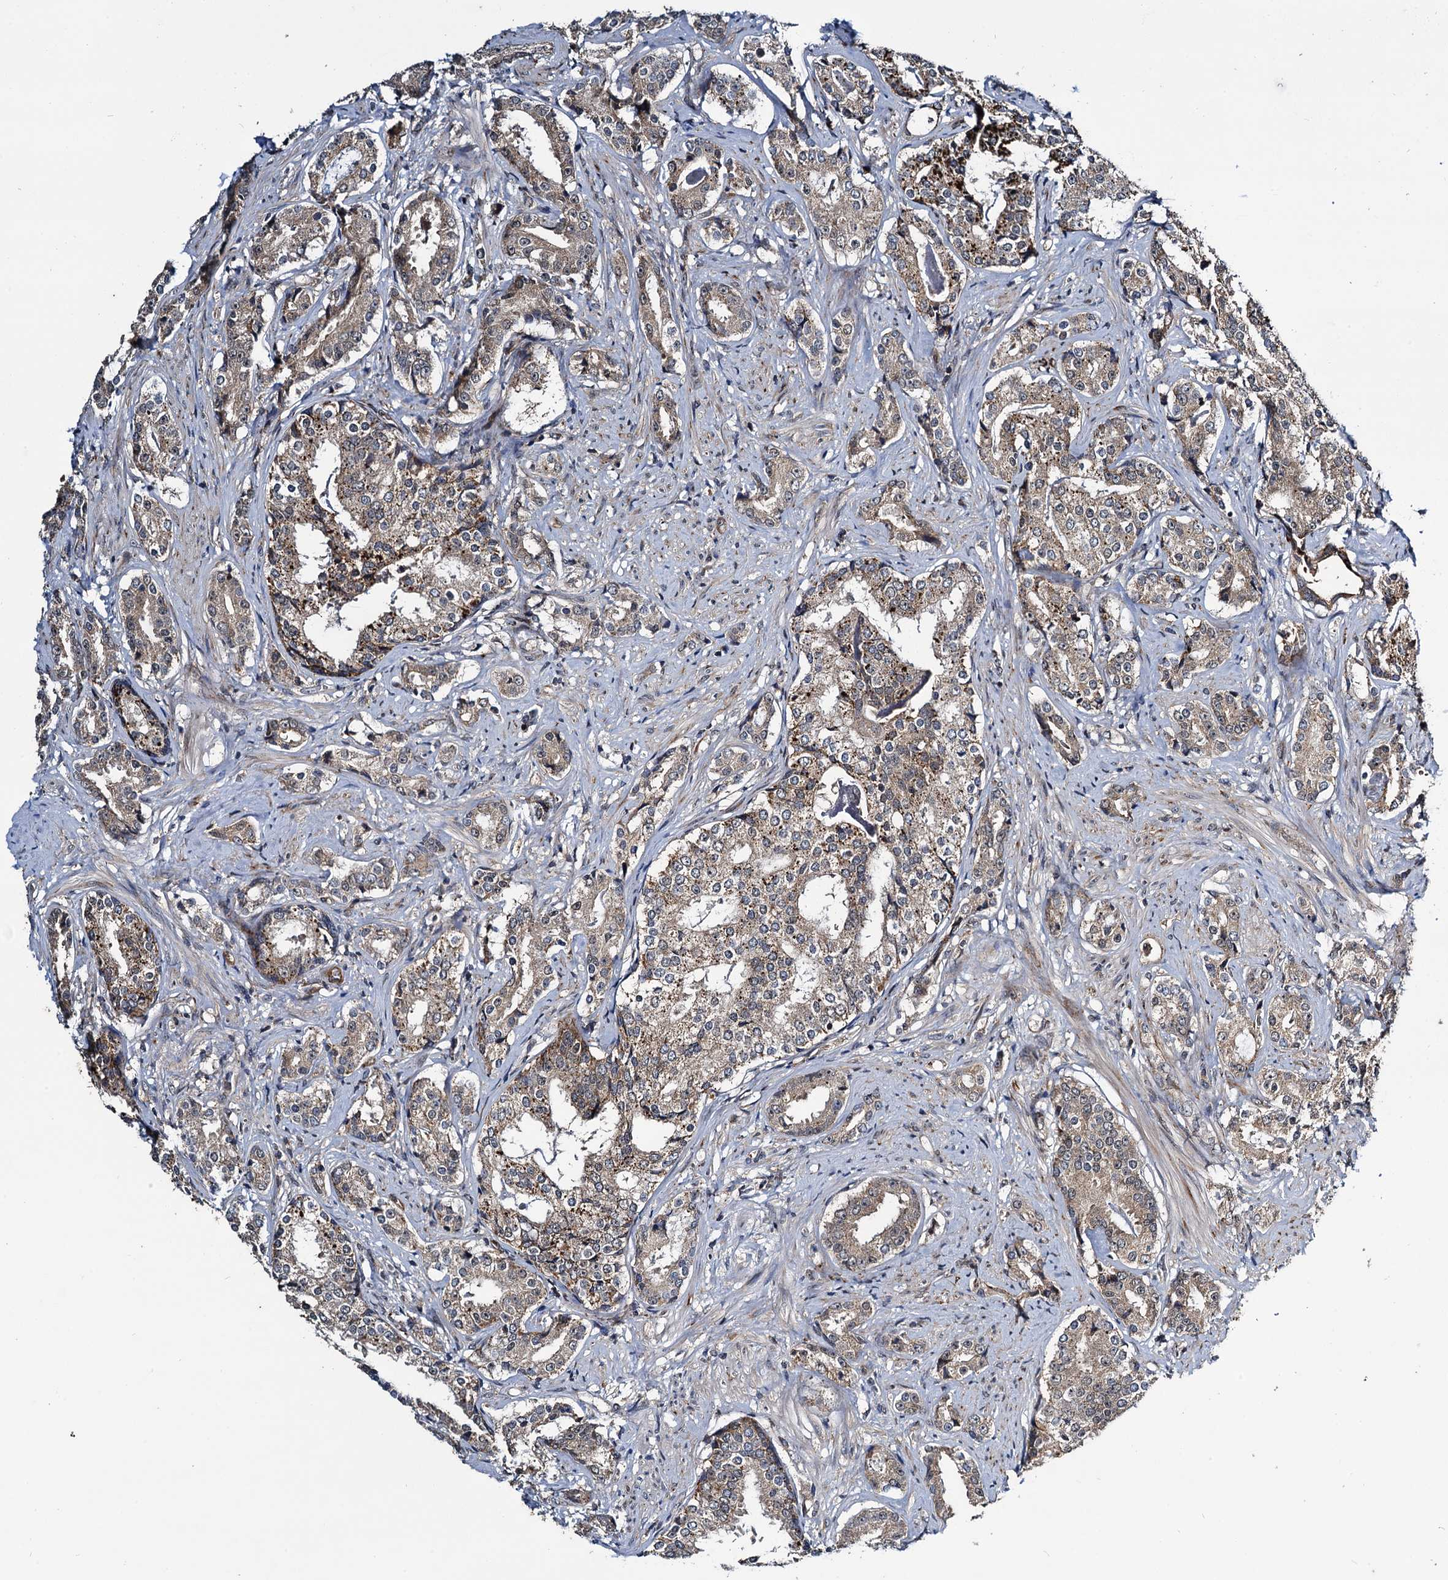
{"staining": {"intensity": "weak", "quantity": ">75%", "location": "cytoplasmic/membranous"}, "tissue": "prostate cancer", "cell_type": "Tumor cells", "image_type": "cancer", "snomed": [{"axis": "morphology", "description": "Adenocarcinoma, High grade"}, {"axis": "topography", "description": "Prostate"}], "caption": "A low amount of weak cytoplasmic/membranous expression is seen in about >75% of tumor cells in prostate high-grade adenocarcinoma tissue.", "gene": "ARHGAP42", "patient": {"sex": "male", "age": 58}}